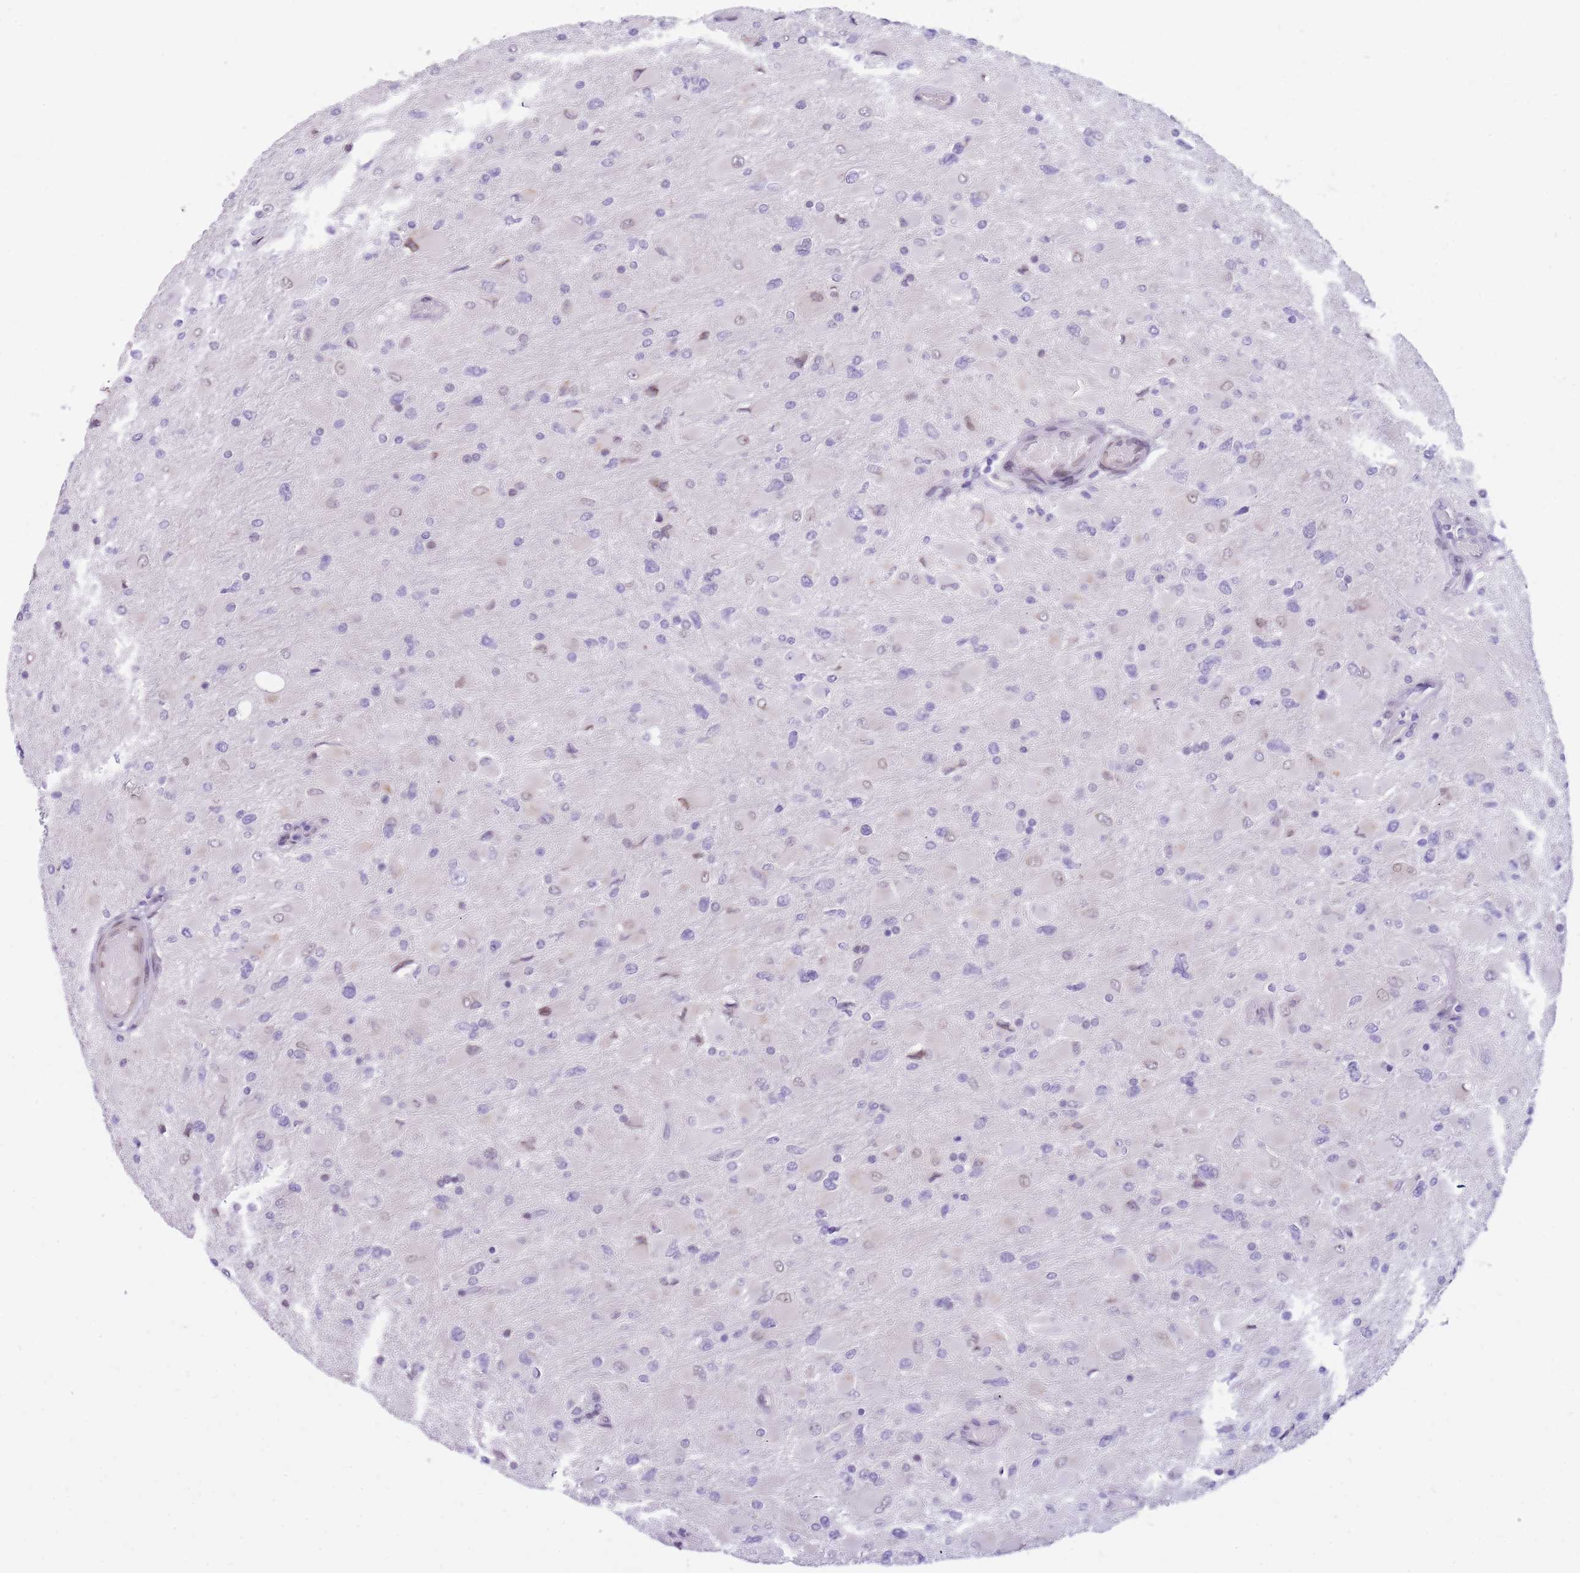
{"staining": {"intensity": "negative", "quantity": "none", "location": "none"}, "tissue": "glioma", "cell_type": "Tumor cells", "image_type": "cancer", "snomed": [{"axis": "morphology", "description": "Glioma, malignant, High grade"}, {"axis": "topography", "description": "Cerebral cortex"}], "caption": "Immunohistochemistry of human malignant glioma (high-grade) exhibits no positivity in tumor cells.", "gene": "HOOK2", "patient": {"sex": "female", "age": 36}}